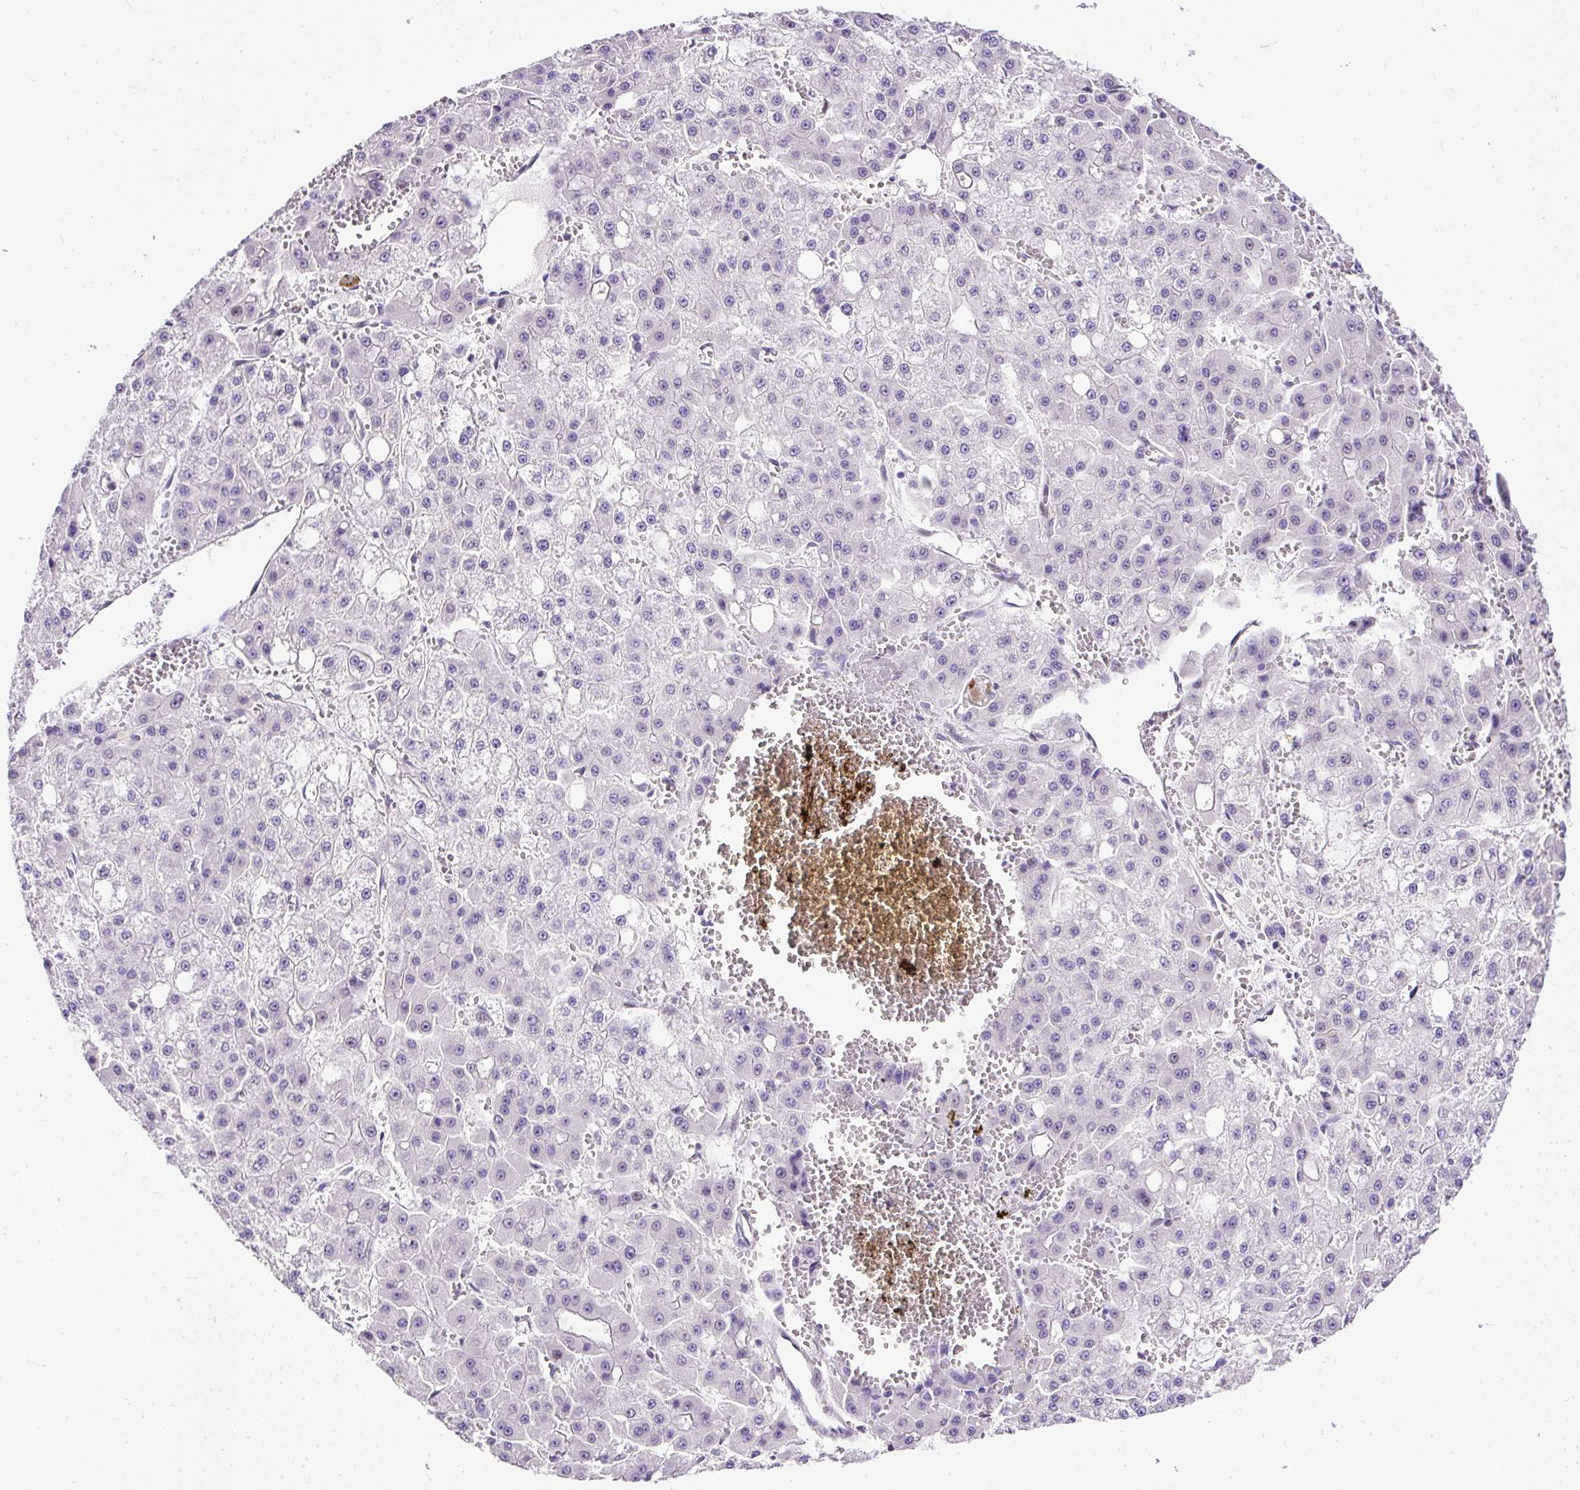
{"staining": {"intensity": "negative", "quantity": "none", "location": "none"}, "tissue": "liver cancer", "cell_type": "Tumor cells", "image_type": "cancer", "snomed": [{"axis": "morphology", "description": "Carcinoma, Hepatocellular, NOS"}, {"axis": "topography", "description": "Liver"}], "caption": "A photomicrograph of liver hepatocellular carcinoma stained for a protein reveals no brown staining in tumor cells.", "gene": "WNT10B", "patient": {"sex": "male", "age": 47}}